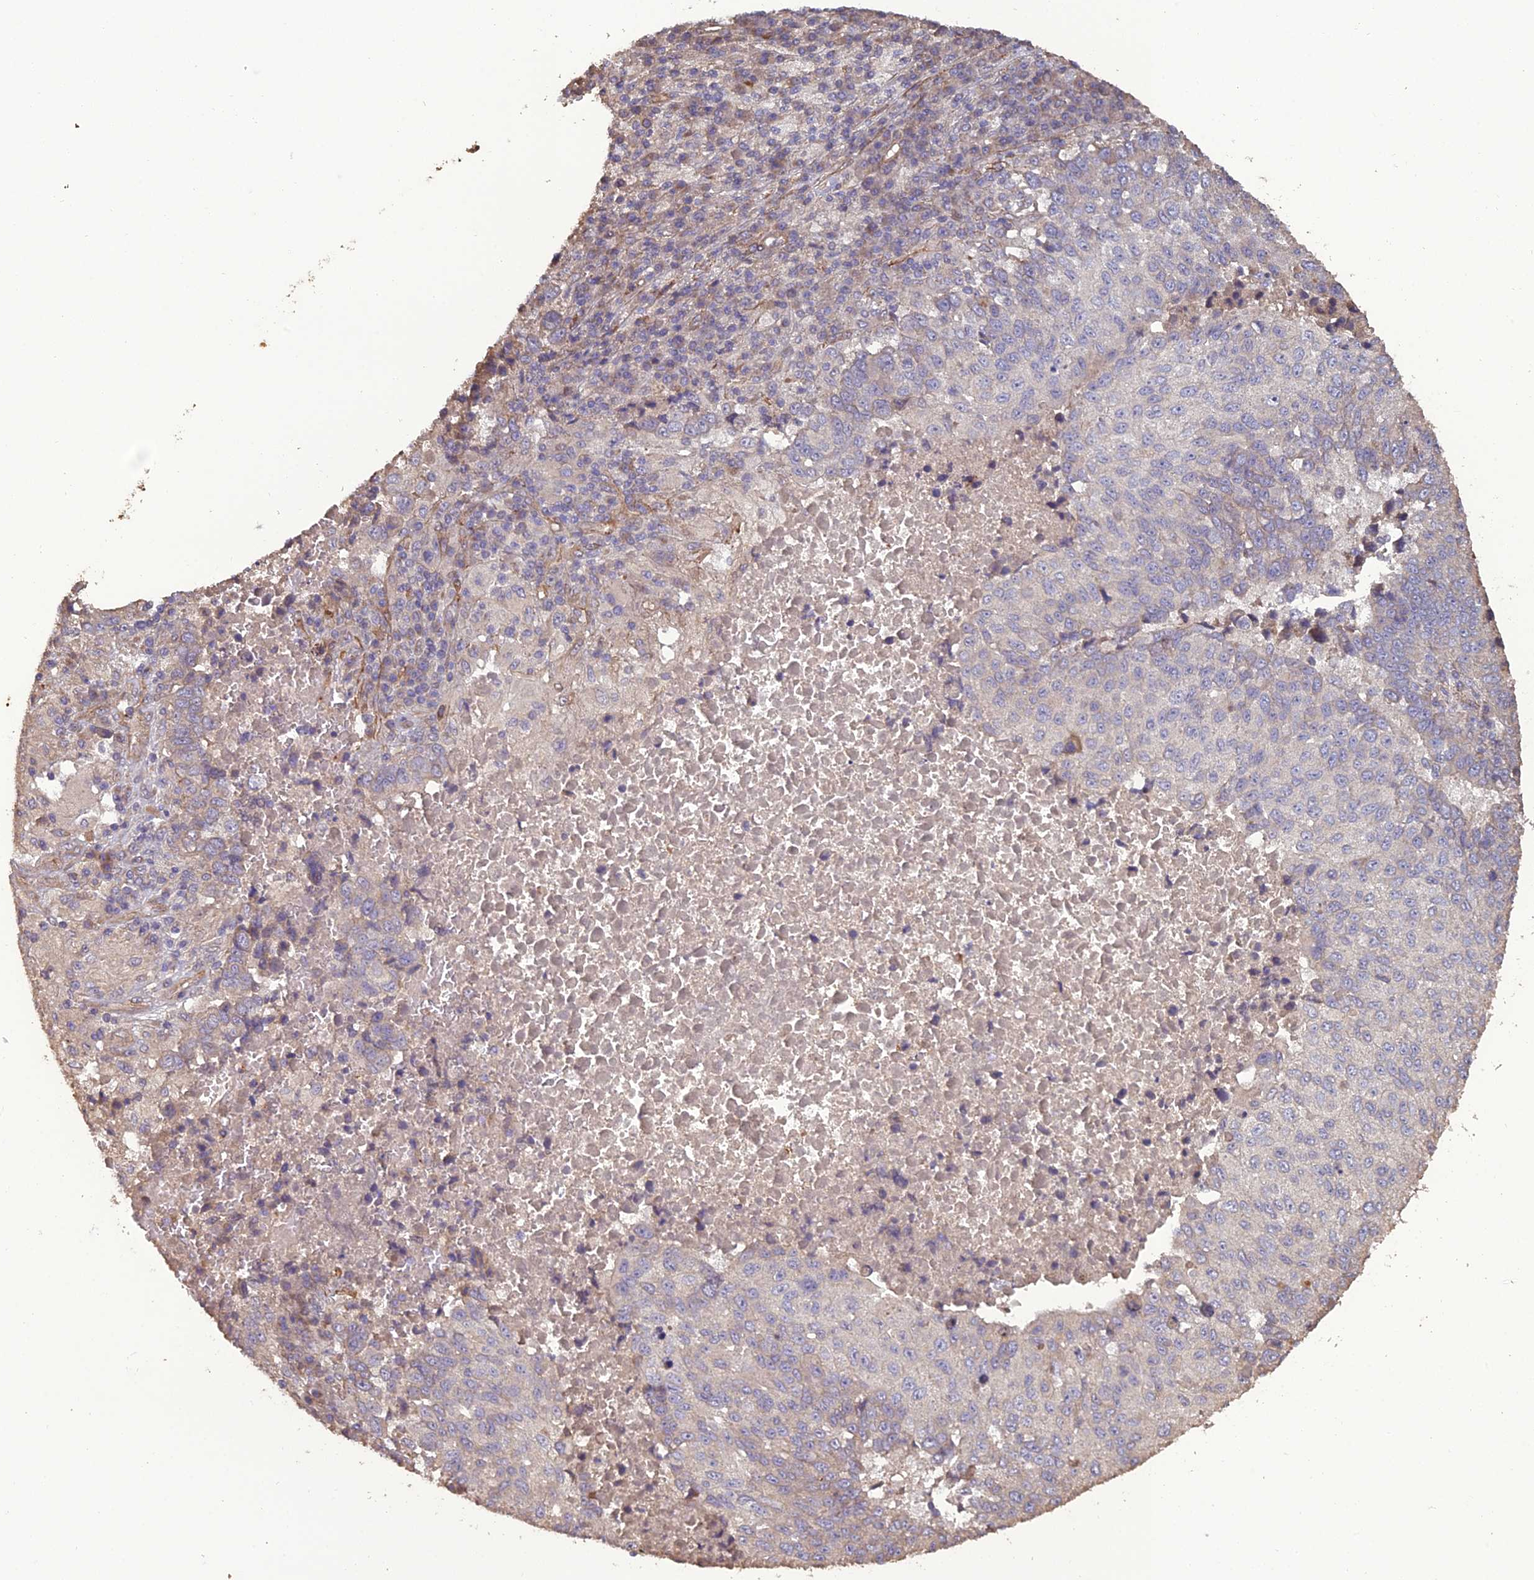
{"staining": {"intensity": "negative", "quantity": "none", "location": "none"}, "tissue": "lung cancer", "cell_type": "Tumor cells", "image_type": "cancer", "snomed": [{"axis": "morphology", "description": "Squamous cell carcinoma, NOS"}, {"axis": "topography", "description": "Lung"}], "caption": "Tumor cells are negative for brown protein staining in lung cancer.", "gene": "ATP6V0A2", "patient": {"sex": "male", "age": 73}}